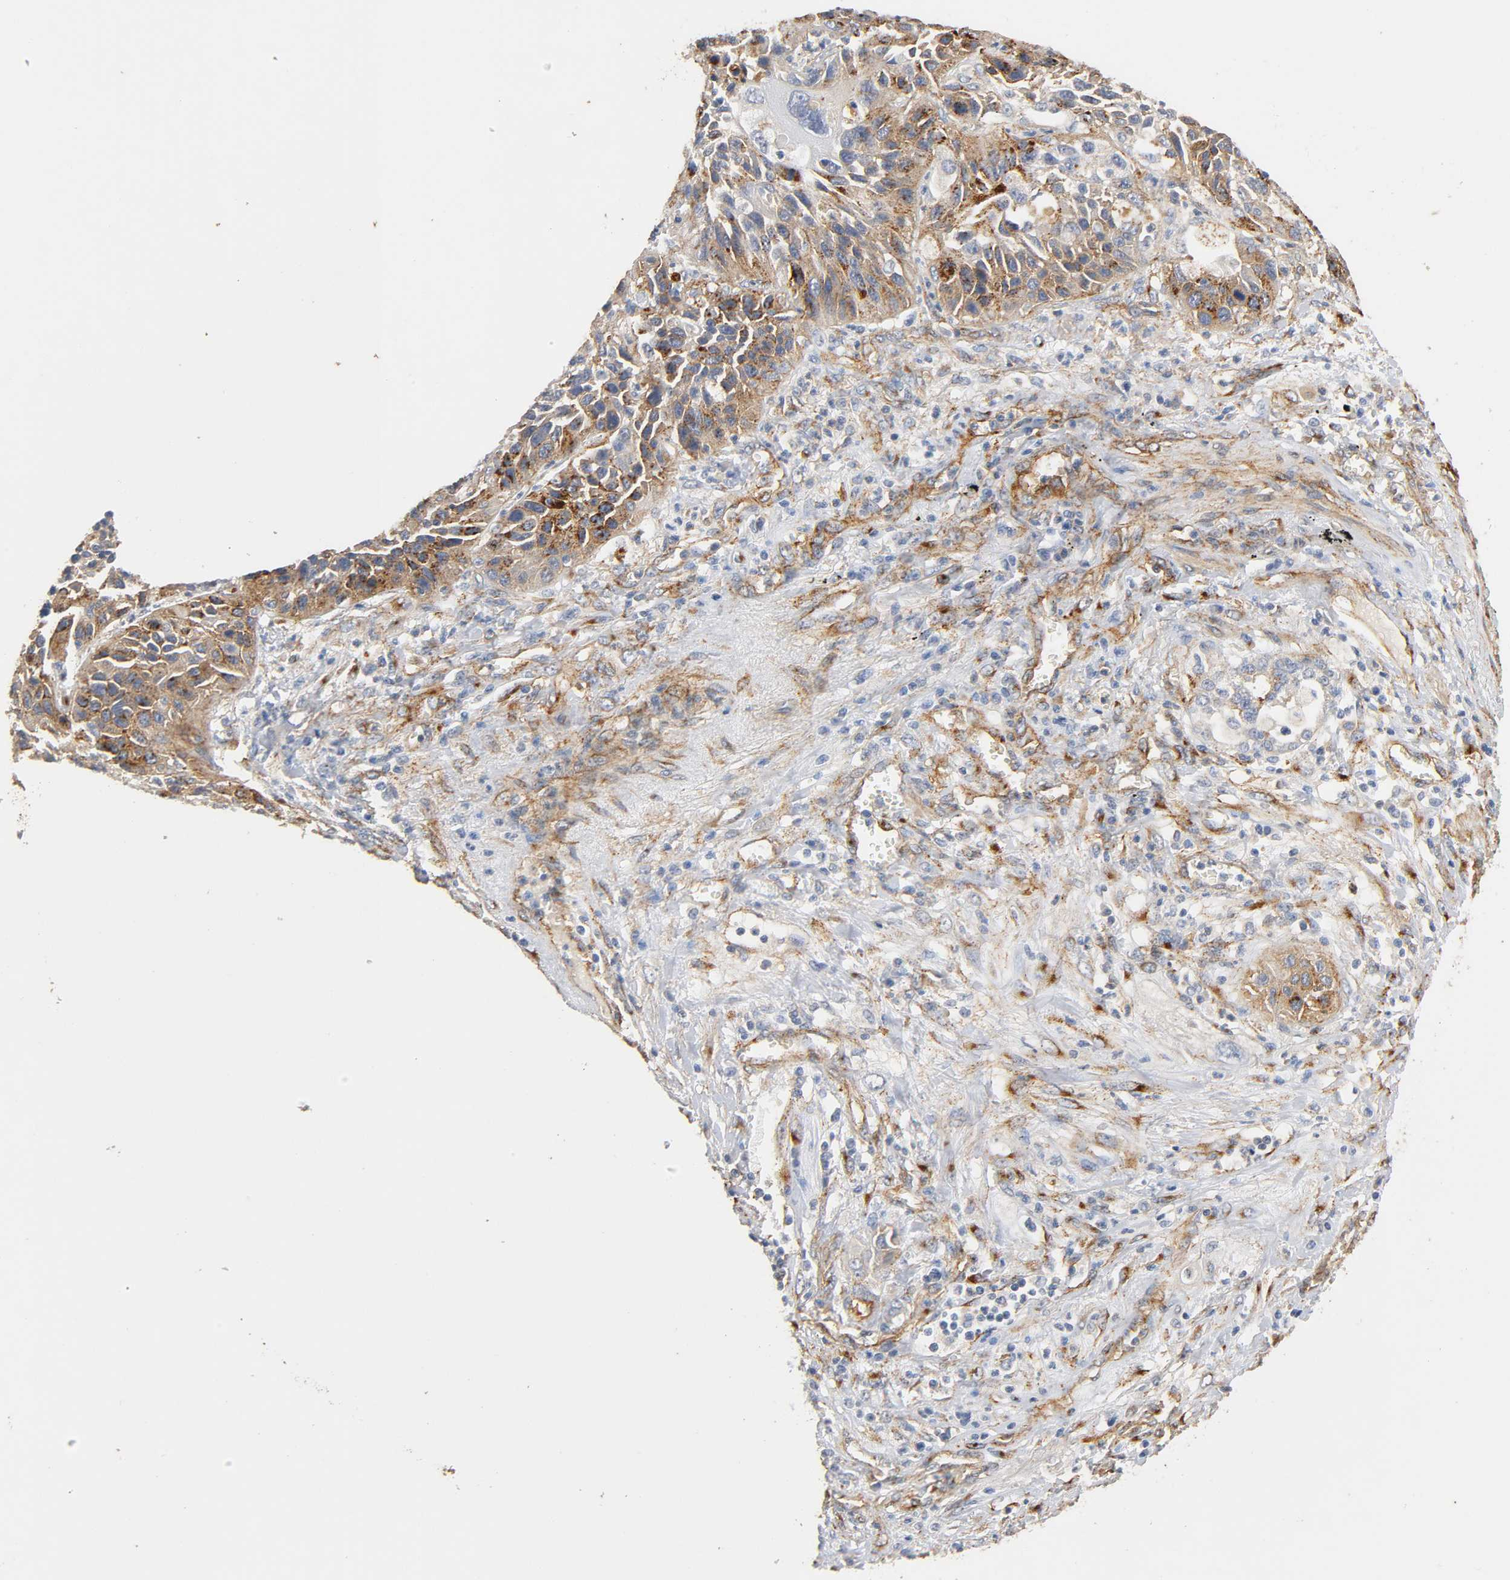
{"staining": {"intensity": "moderate", "quantity": ">75%", "location": "cytoplasmic/membranous"}, "tissue": "lung cancer", "cell_type": "Tumor cells", "image_type": "cancer", "snomed": [{"axis": "morphology", "description": "Squamous cell carcinoma, NOS"}, {"axis": "topography", "description": "Lung"}], "caption": "An image of human squamous cell carcinoma (lung) stained for a protein reveals moderate cytoplasmic/membranous brown staining in tumor cells.", "gene": "IFITM3", "patient": {"sex": "female", "age": 76}}